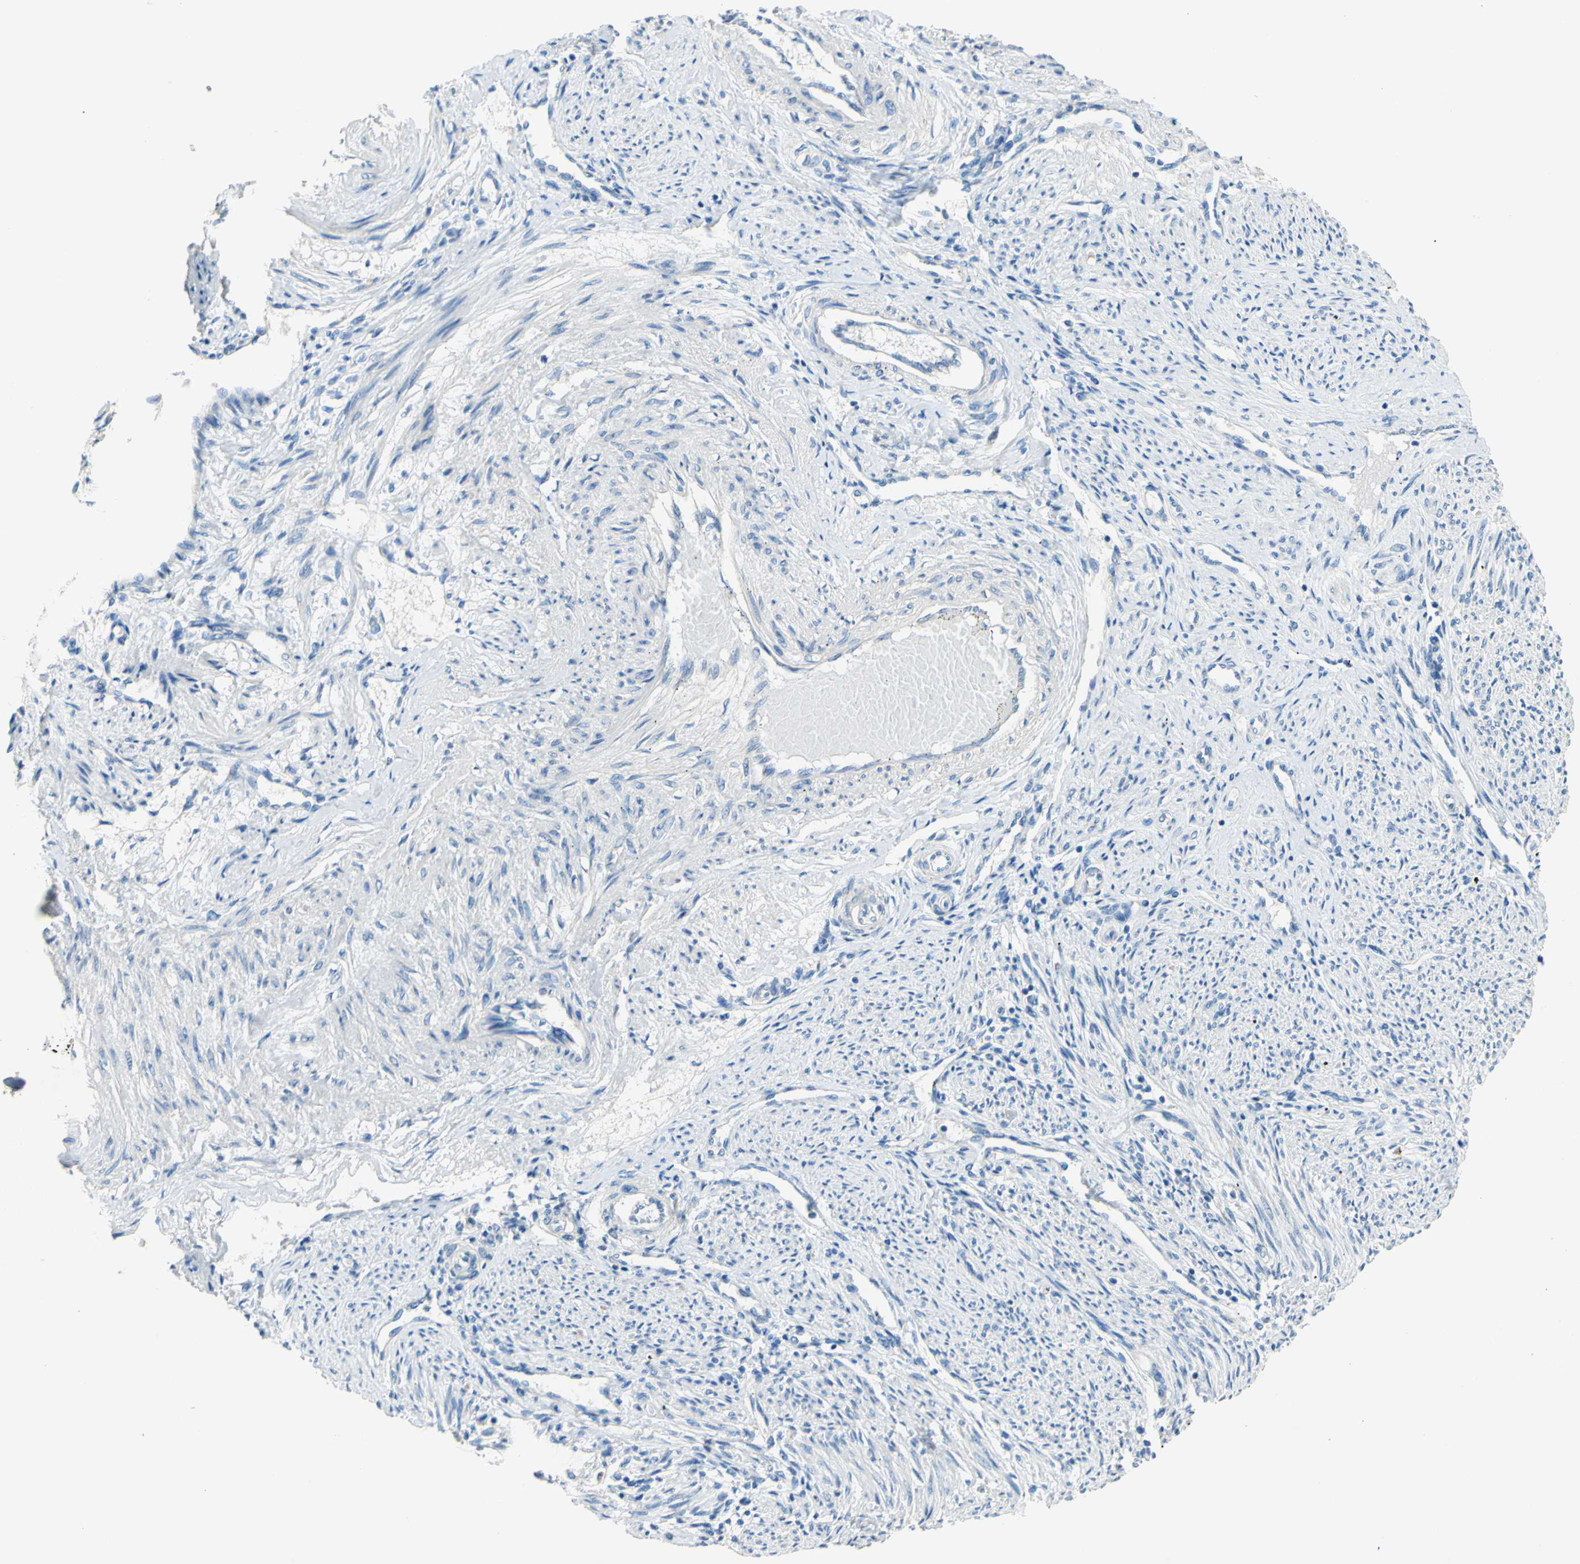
{"staining": {"intensity": "negative", "quantity": "none", "location": "none"}, "tissue": "endometrium", "cell_type": "Cells in endometrial stroma", "image_type": "normal", "snomed": [{"axis": "morphology", "description": "Normal tissue, NOS"}, {"axis": "topography", "description": "Endometrium"}], "caption": "Protein analysis of benign endometrium shows no significant staining in cells in endometrial stroma. (DAB (3,3'-diaminobenzidine) immunohistochemistry (IHC) with hematoxylin counter stain).", "gene": "CDH10", "patient": {"sex": "female", "age": 42}}